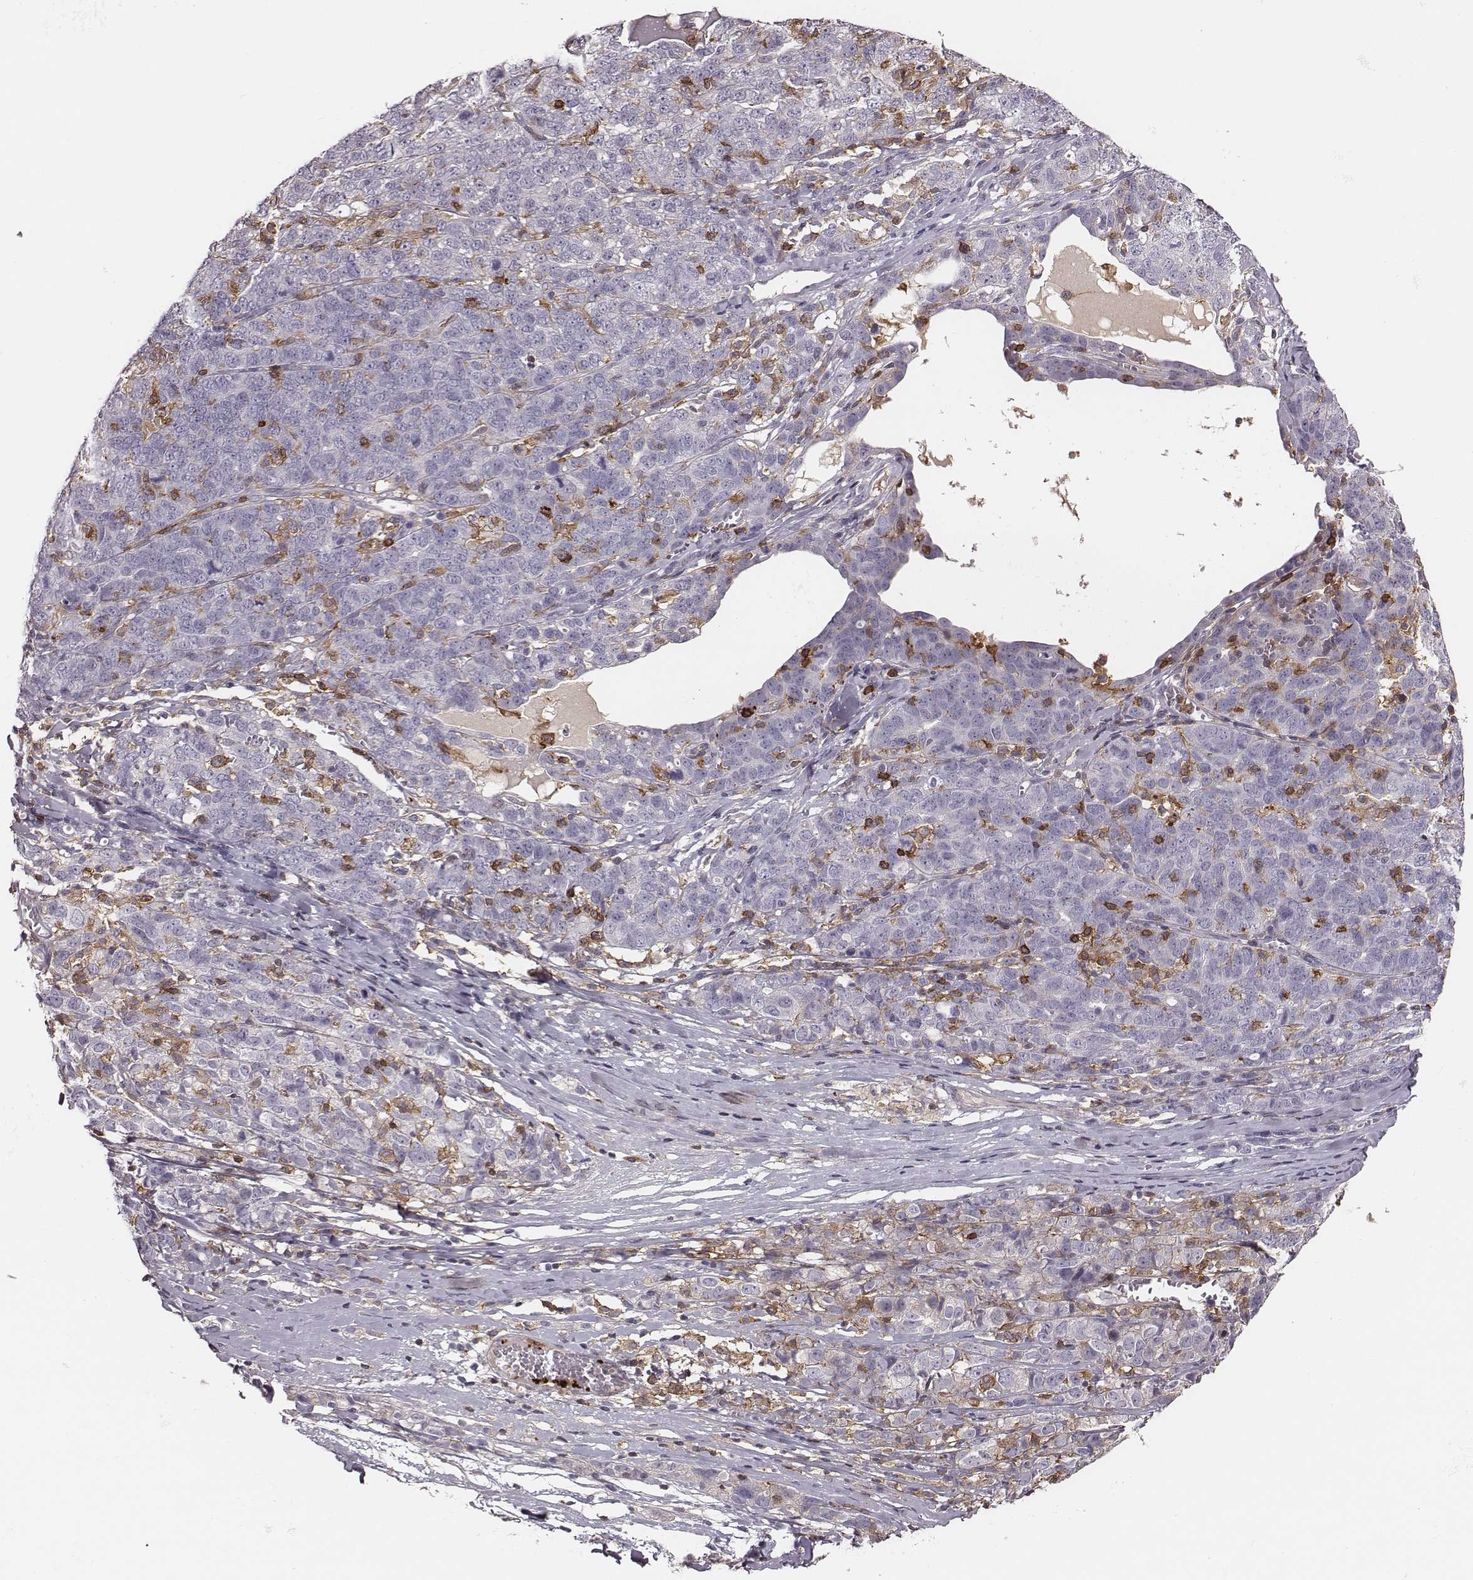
{"staining": {"intensity": "negative", "quantity": "none", "location": "none"}, "tissue": "ovarian cancer", "cell_type": "Tumor cells", "image_type": "cancer", "snomed": [{"axis": "morphology", "description": "Cystadenocarcinoma, serous, NOS"}, {"axis": "topography", "description": "Ovary"}], "caption": "Immunohistochemical staining of ovarian cancer displays no significant expression in tumor cells. (Immunohistochemistry, brightfield microscopy, high magnification).", "gene": "ZYX", "patient": {"sex": "female", "age": 71}}